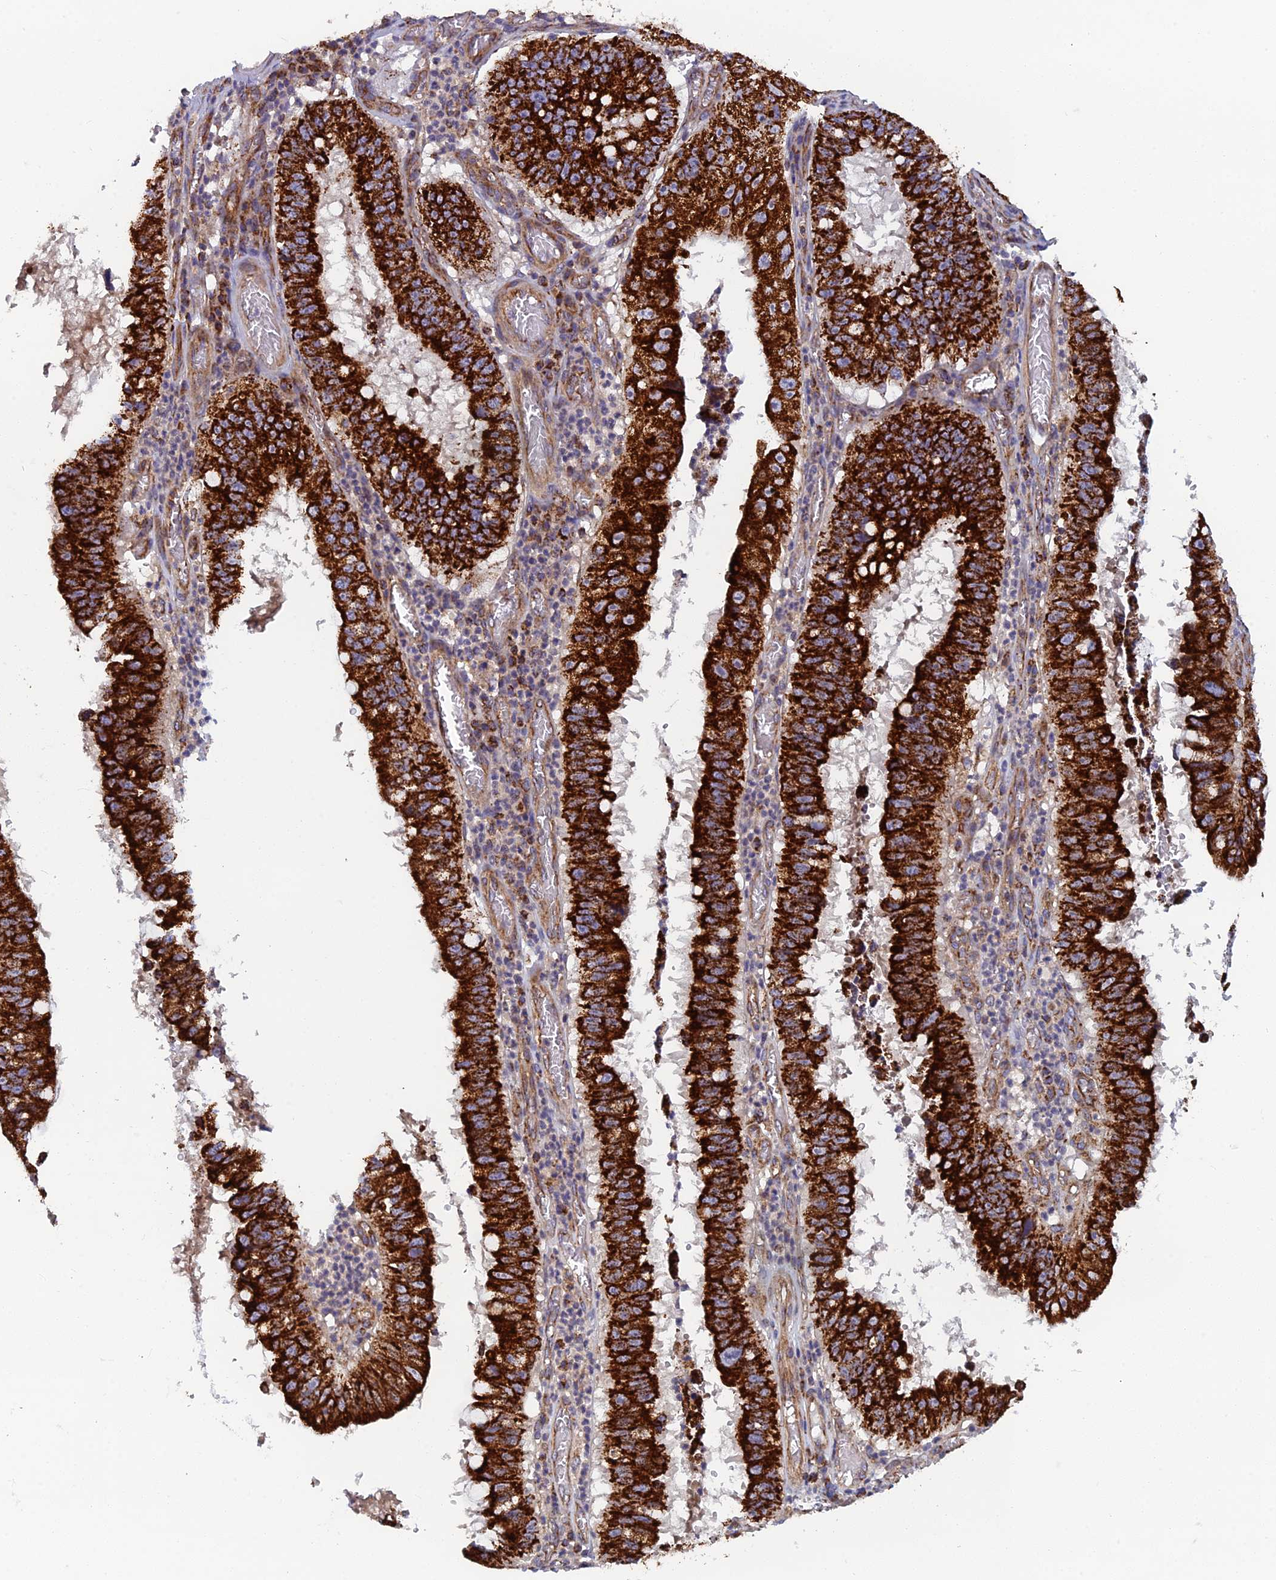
{"staining": {"intensity": "strong", "quantity": ">75%", "location": "cytoplasmic/membranous"}, "tissue": "stomach cancer", "cell_type": "Tumor cells", "image_type": "cancer", "snomed": [{"axis": "morphology", "description": "Adenocarcinoma, NOS"}, {"axis": "topography", "description": "Stomach"}], "caption": "Immunohistochemical staining of human stomach cancer (adenocarcinoma) shows high levels of strong cytoplasmic/membranous protein expression in about >75% of tumor cells. (IHC, brightfield microscopy, high magnification).", "gene": "MRPS9", "patient": {"sex": "male", "age": 59}}